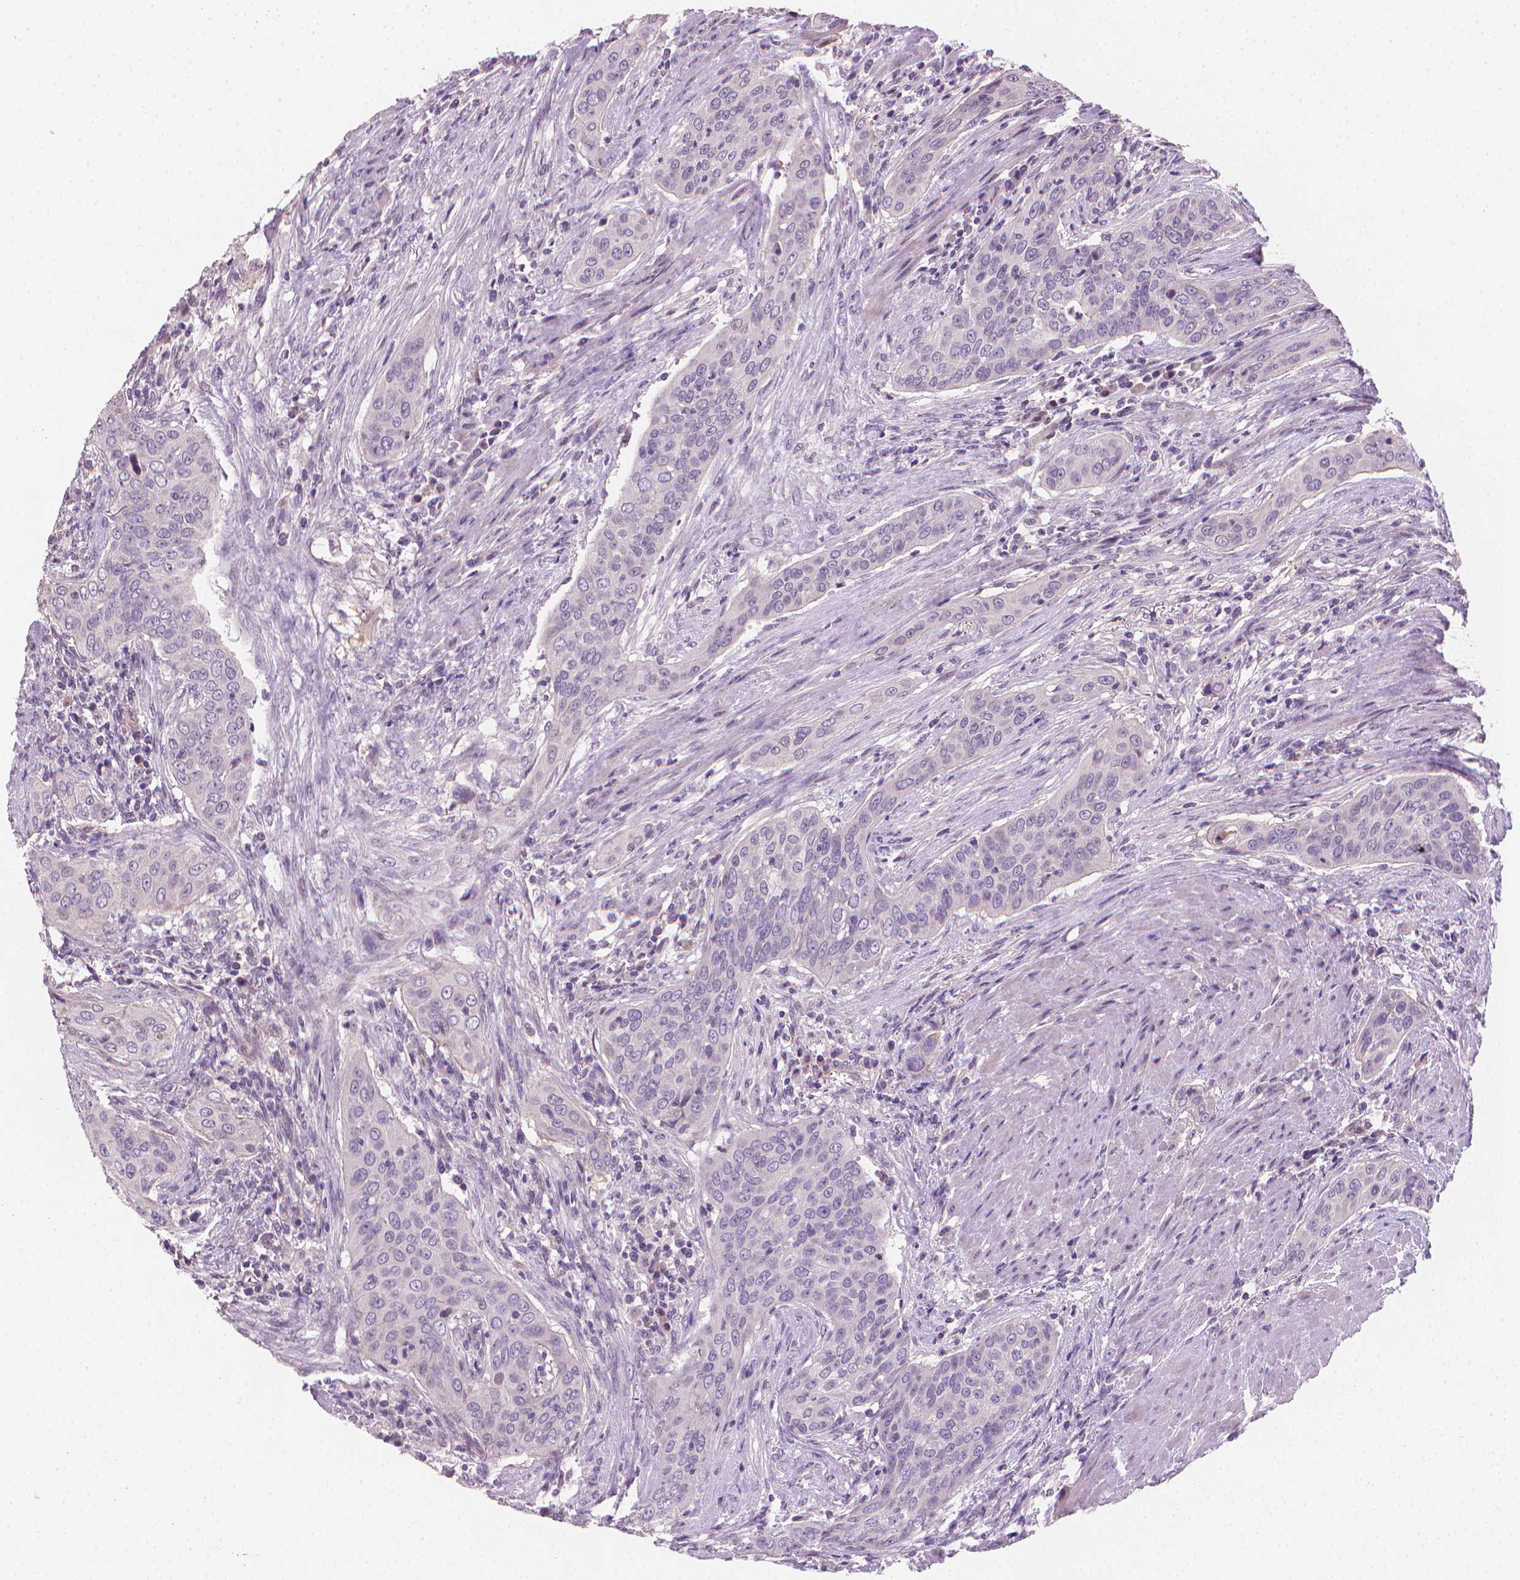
{"staining": {"intensity": "negative", "quantity": "none", "location": "none"}, "tissue": "urothelial cancer", "cell_type": "Tumor cells", "image_type": "cancer", "snomed": [{"axis": "morphology", "description": "Urothelial carcinoma, High grade"}, {"axis": "topography", "description": "Urinary bladder"}], "caption": "This is an immunohistochemistry photomicrograph of high-grade urothelial carcinoma. There is no staining in tumor cells.", "gene": "CLXN", "patient": {"sex": "male", "age": 82}}